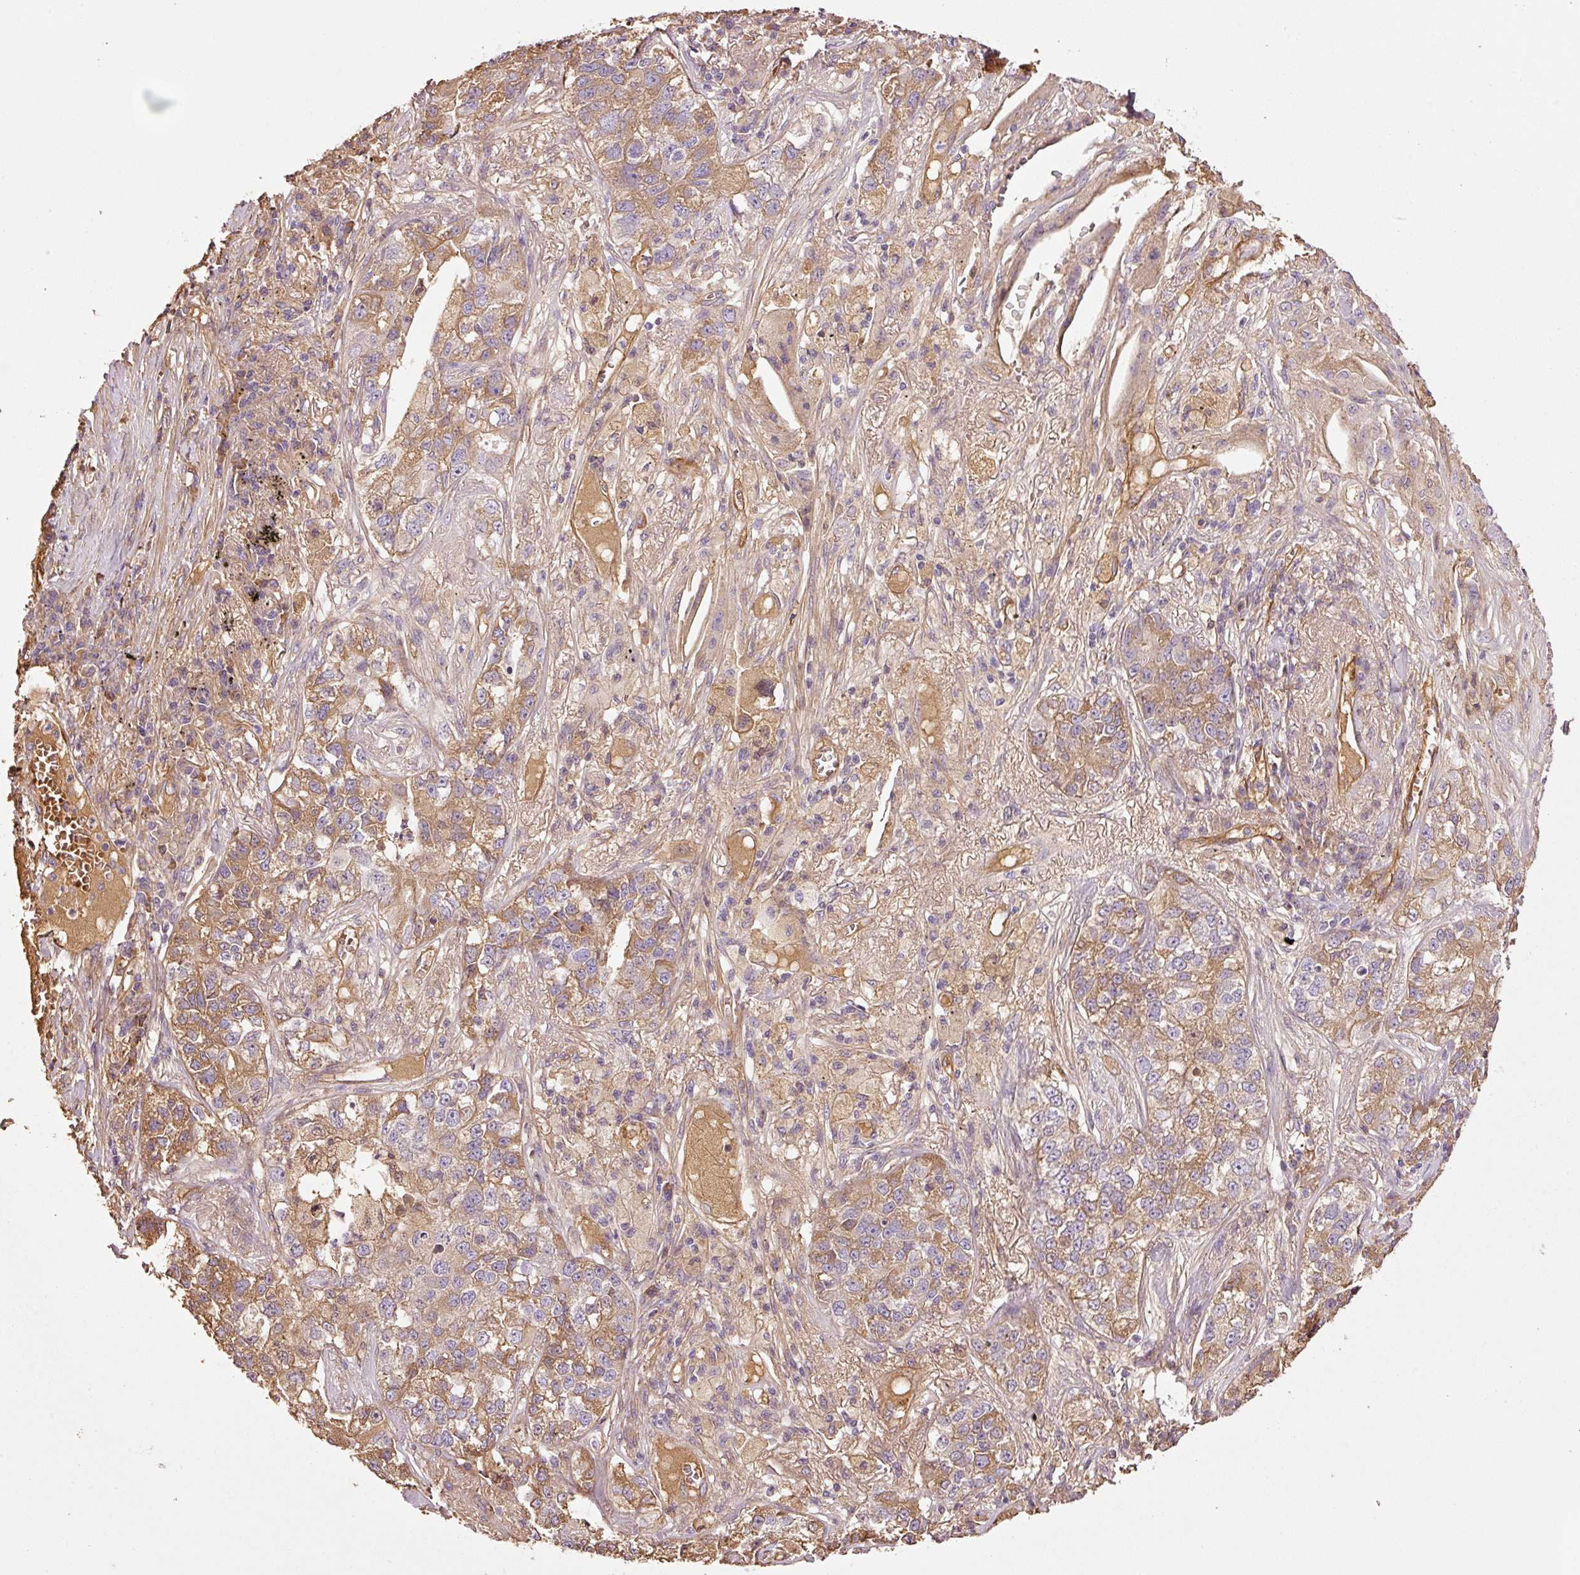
{"staining": {"intensity": "moderate", "quantity": ">75%", "location": "cytoplasmic/membranous"}, "tissue": "lung cancer", "cell_type": "Tumor cells", "image_type": "cancer", "snomed": [{"axis": "morphology", "description": "Adenocarcinoma, NOS"}, {"axis": "topography", "description": "Lung"}], "caption": "Approximately >75% of tumor cells in lung adenocarcinoma exhibit moderate cytoplasmic/membranous protein expression as visualized by brown immunohistochemical staining.", "gene": "NID2", "patient": {"sex": "male", "age": 49}}